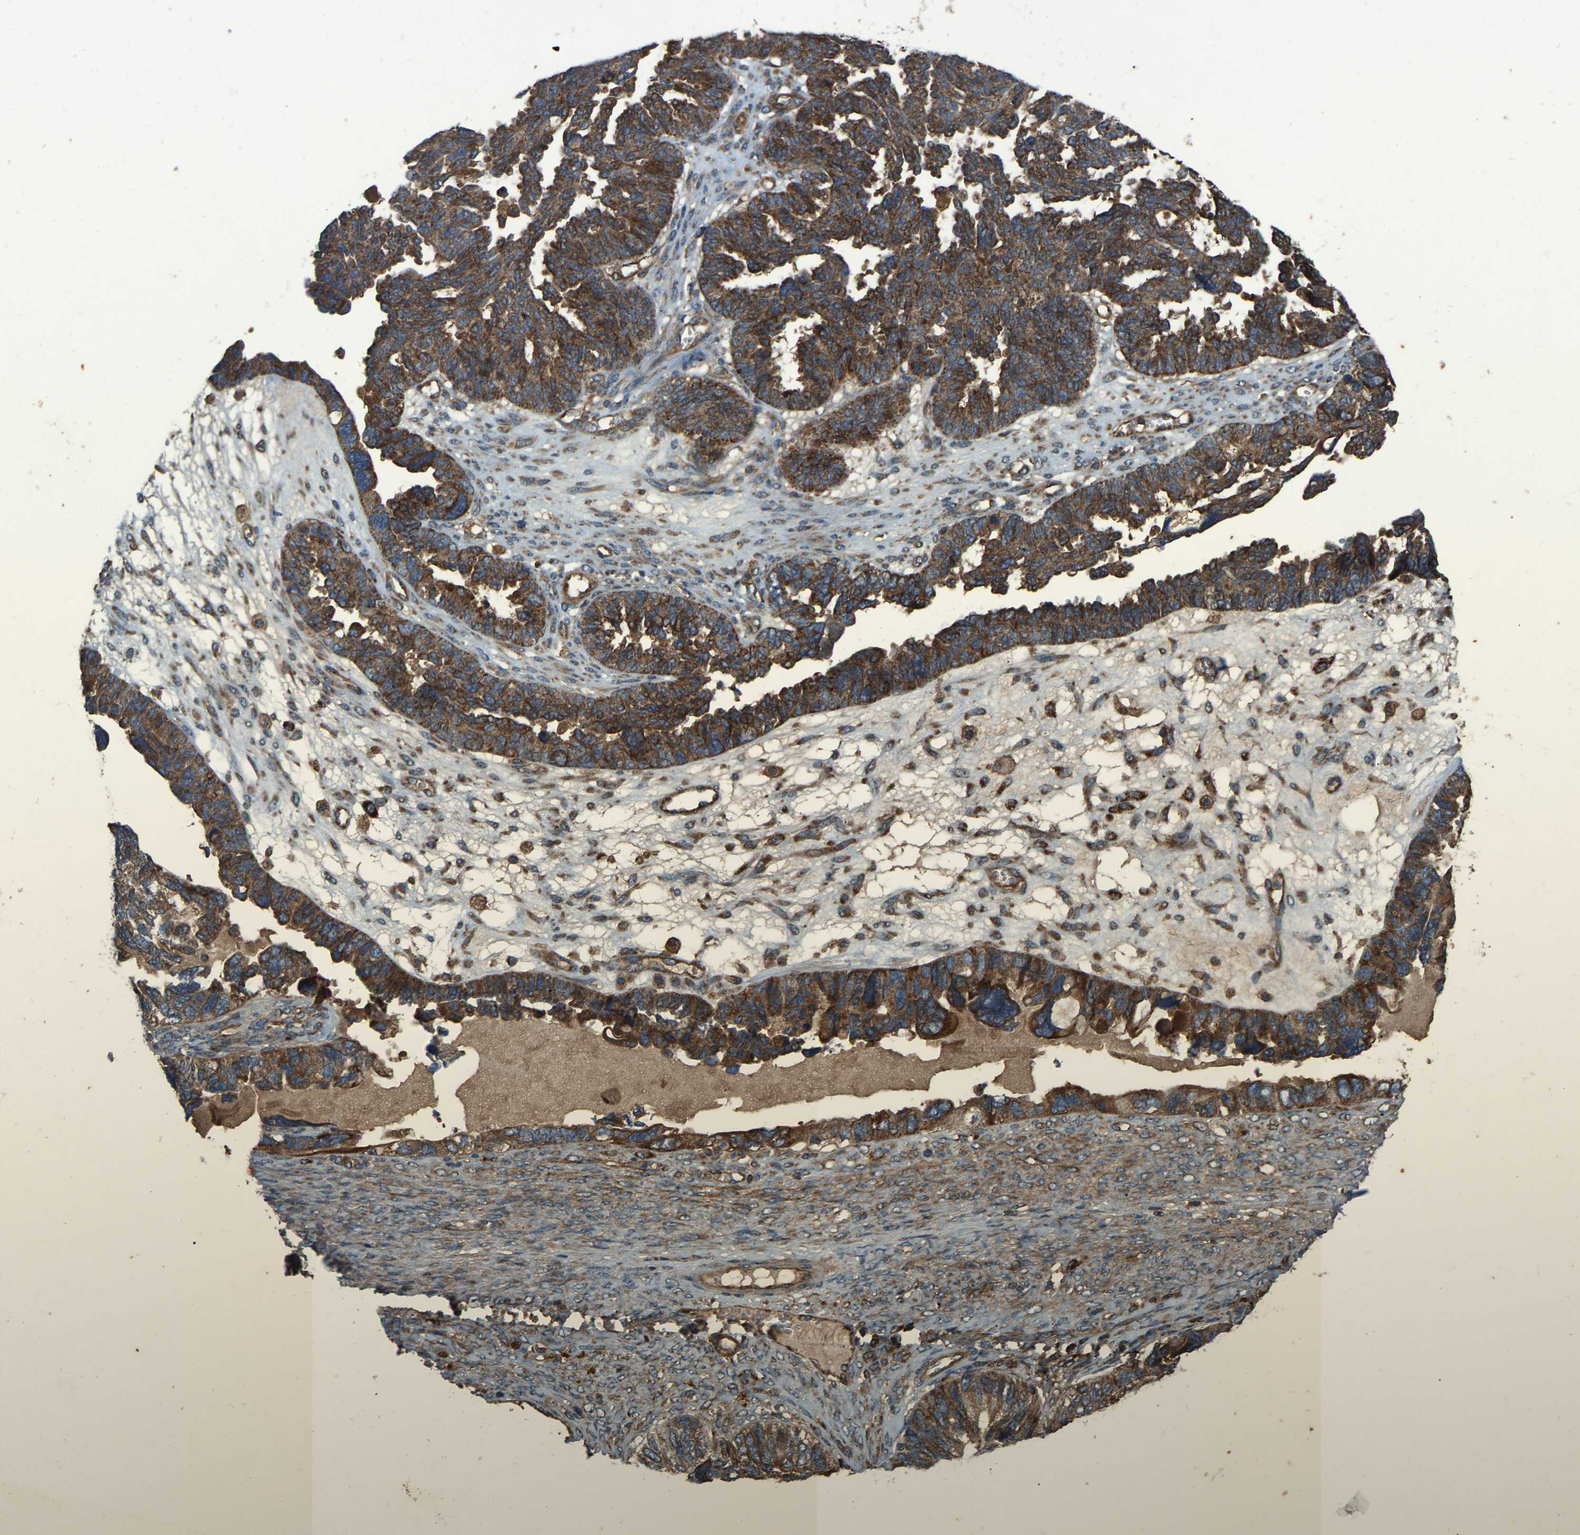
{"staining": {"intensity": "strong", "quantity": ">75%", "location": "cytoplasmic/membranous"}, "tissue": "ovarian cancer", "cell_type": "Tumor cells", "image_type": "cancer", "snomed": [{"axis": "morphology", "description": "Cystadenocarcinoma, serous, NOS"}, {"axis": "topography", "description": "Ovary"}], "caption": "Strong cytoplasmic/membranous expression for a protein is seen in approximately >75% of tumor cells of ovarian cancer using immunohistochemistry.", "gene": "SAMD9L", "patient": {"sex": "female", "age": 79}}